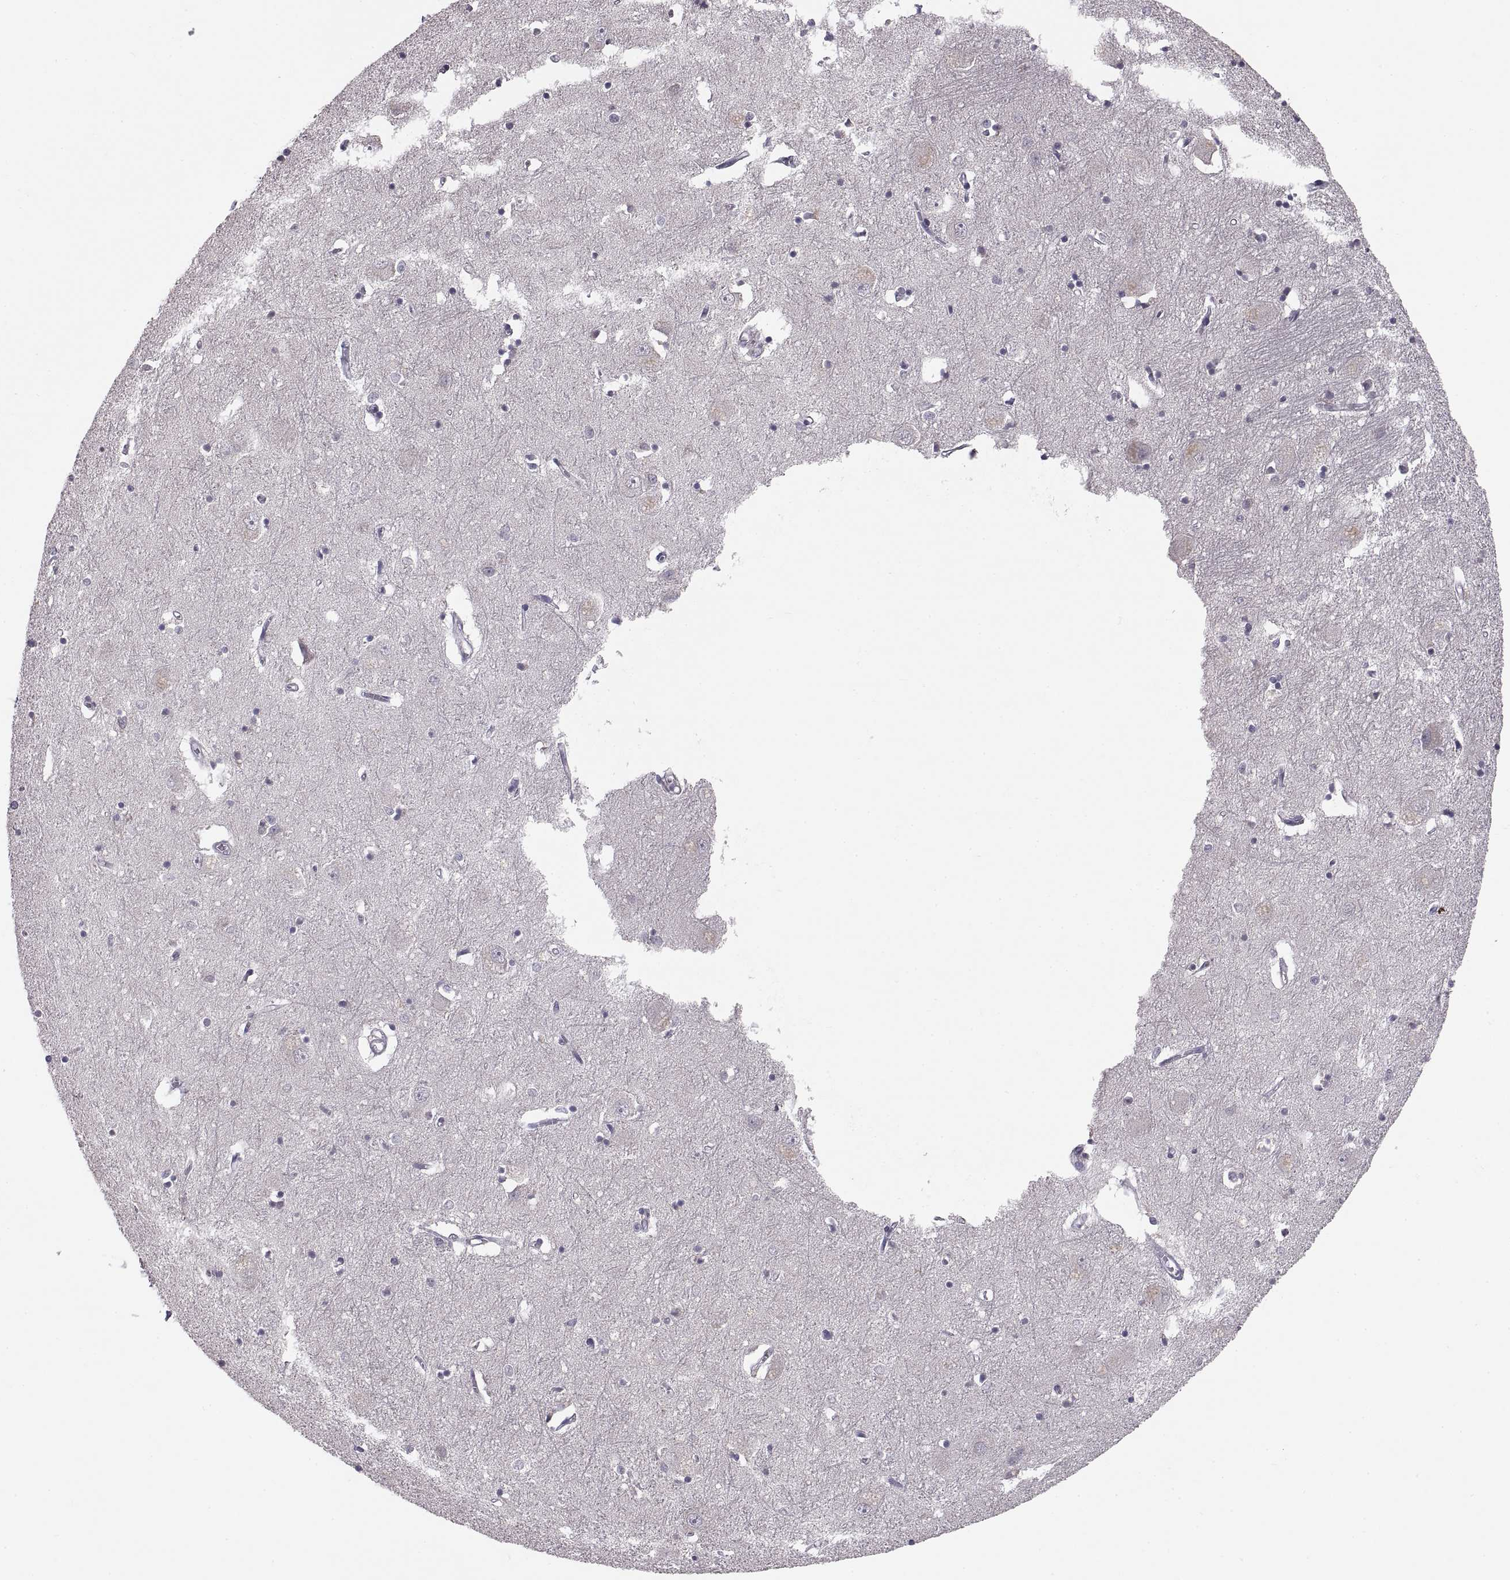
{"staining": {"intensity": "negative", "quantity": "none", "location": "none"}, "tissue": "caudate", "cell_type": "Glial cells", "image_type": "normal", "snomed": [{"axis": "morphology", "description": "Normal tissue, NOS"}, {"axis": "topography", "description": "Lateral ventricle wall"}], "caption": "Immunohistochemistry image of unremarkable caudate stained for a protein (brown), which demonstrates no positivity in glial cells. The staining was performed using DAB to visualize the protein expression in brown, while the nuclei were stained in blue with hematoxylin (Magnification: 20x).", "gene": "PAX2", "patient": {"sex": "male", "age": 54}}